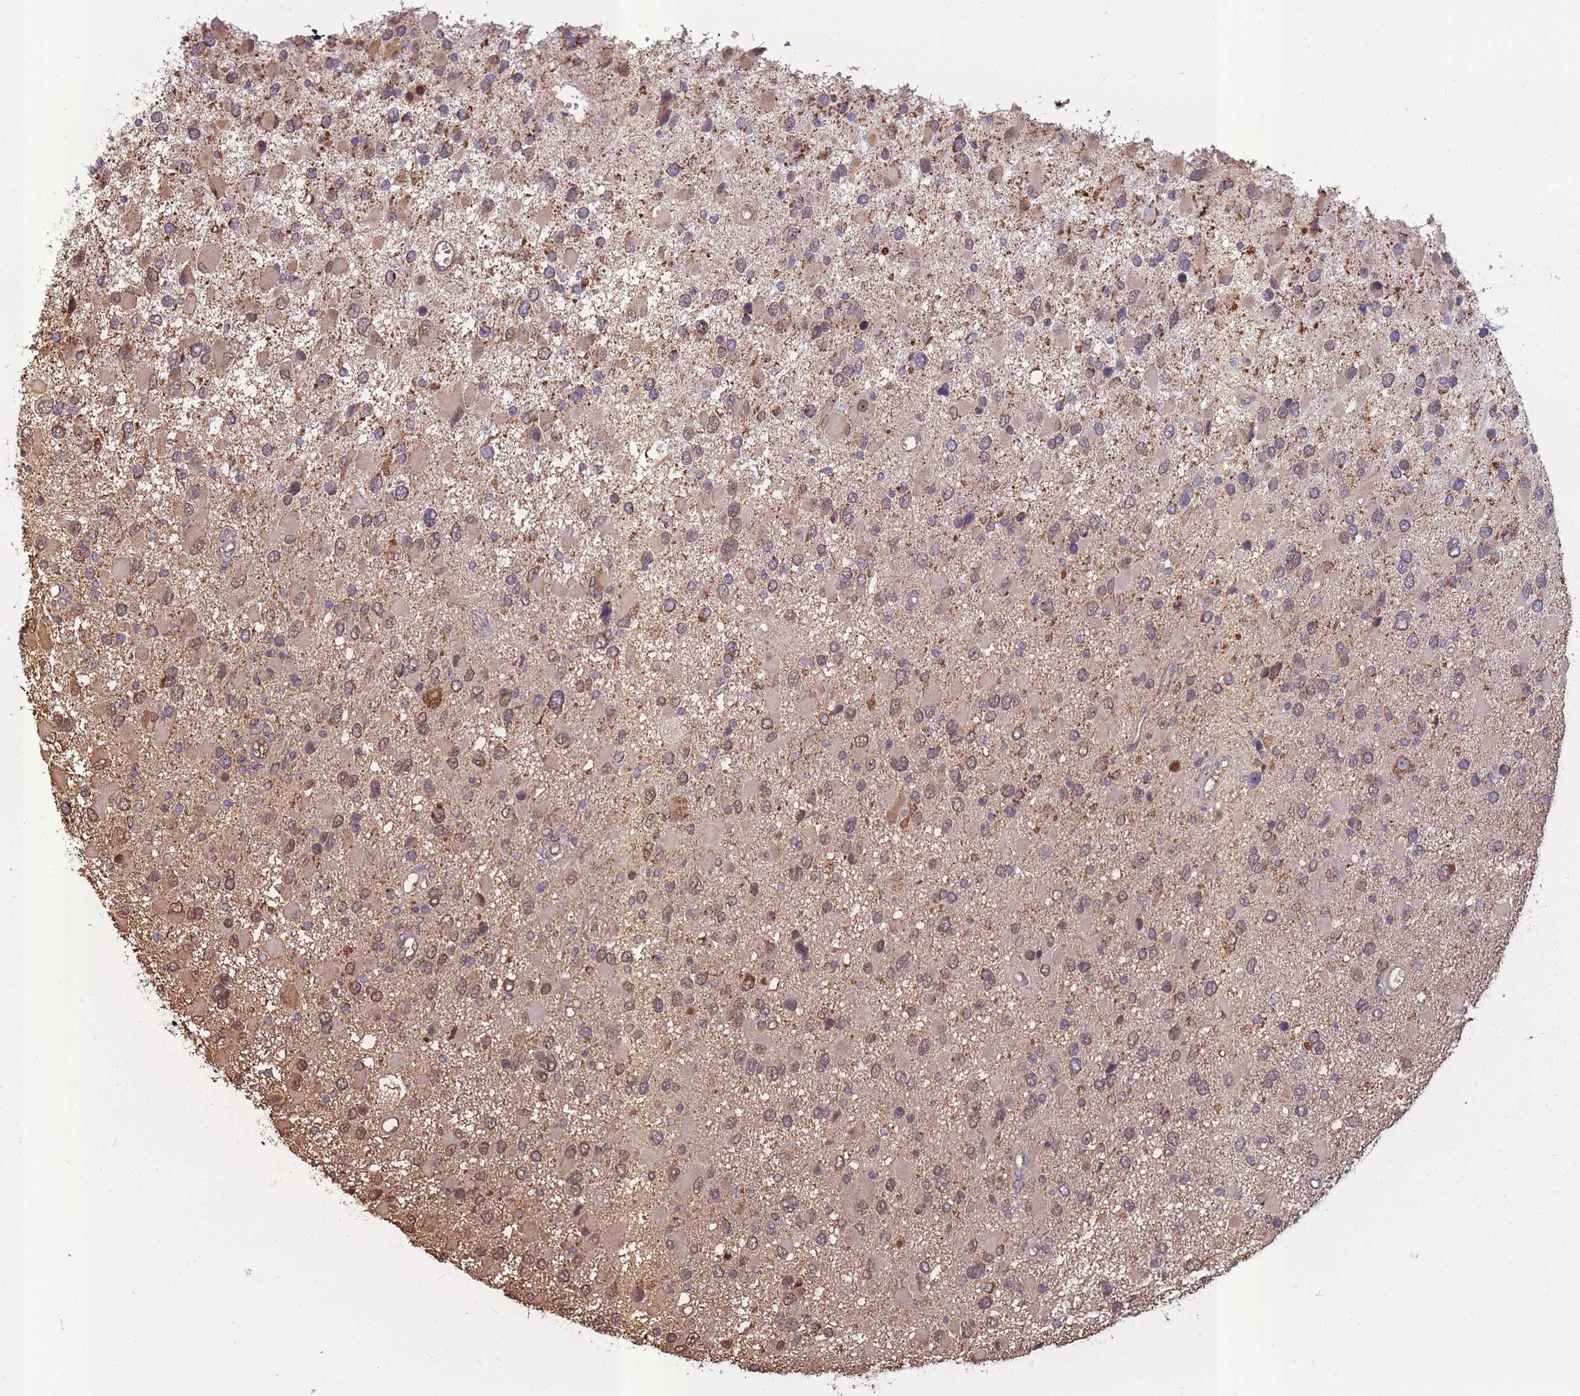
{"staining": {"intensity": "moderate", "quantity": "<25%", "location": "cytoplasmic/membranous"}, "tissue": "glioma", "cell_type": "Tumor cells", "image_type": "cancer", "snomed": [{"axis": "morphology", "description": "Glioma, malignant, High grade"}, {"axis": "topography", "description": "Brain"}], "caption": "A histopathology image showing moderate cytoplasmic/membranous positivity in approximately <25% of tumor cells in high-grade glioma (malignant), as visualized by brown immunohistochemical staining.", "gene": "KAT2A", "patient": {"sex": "male", "age": 53}}